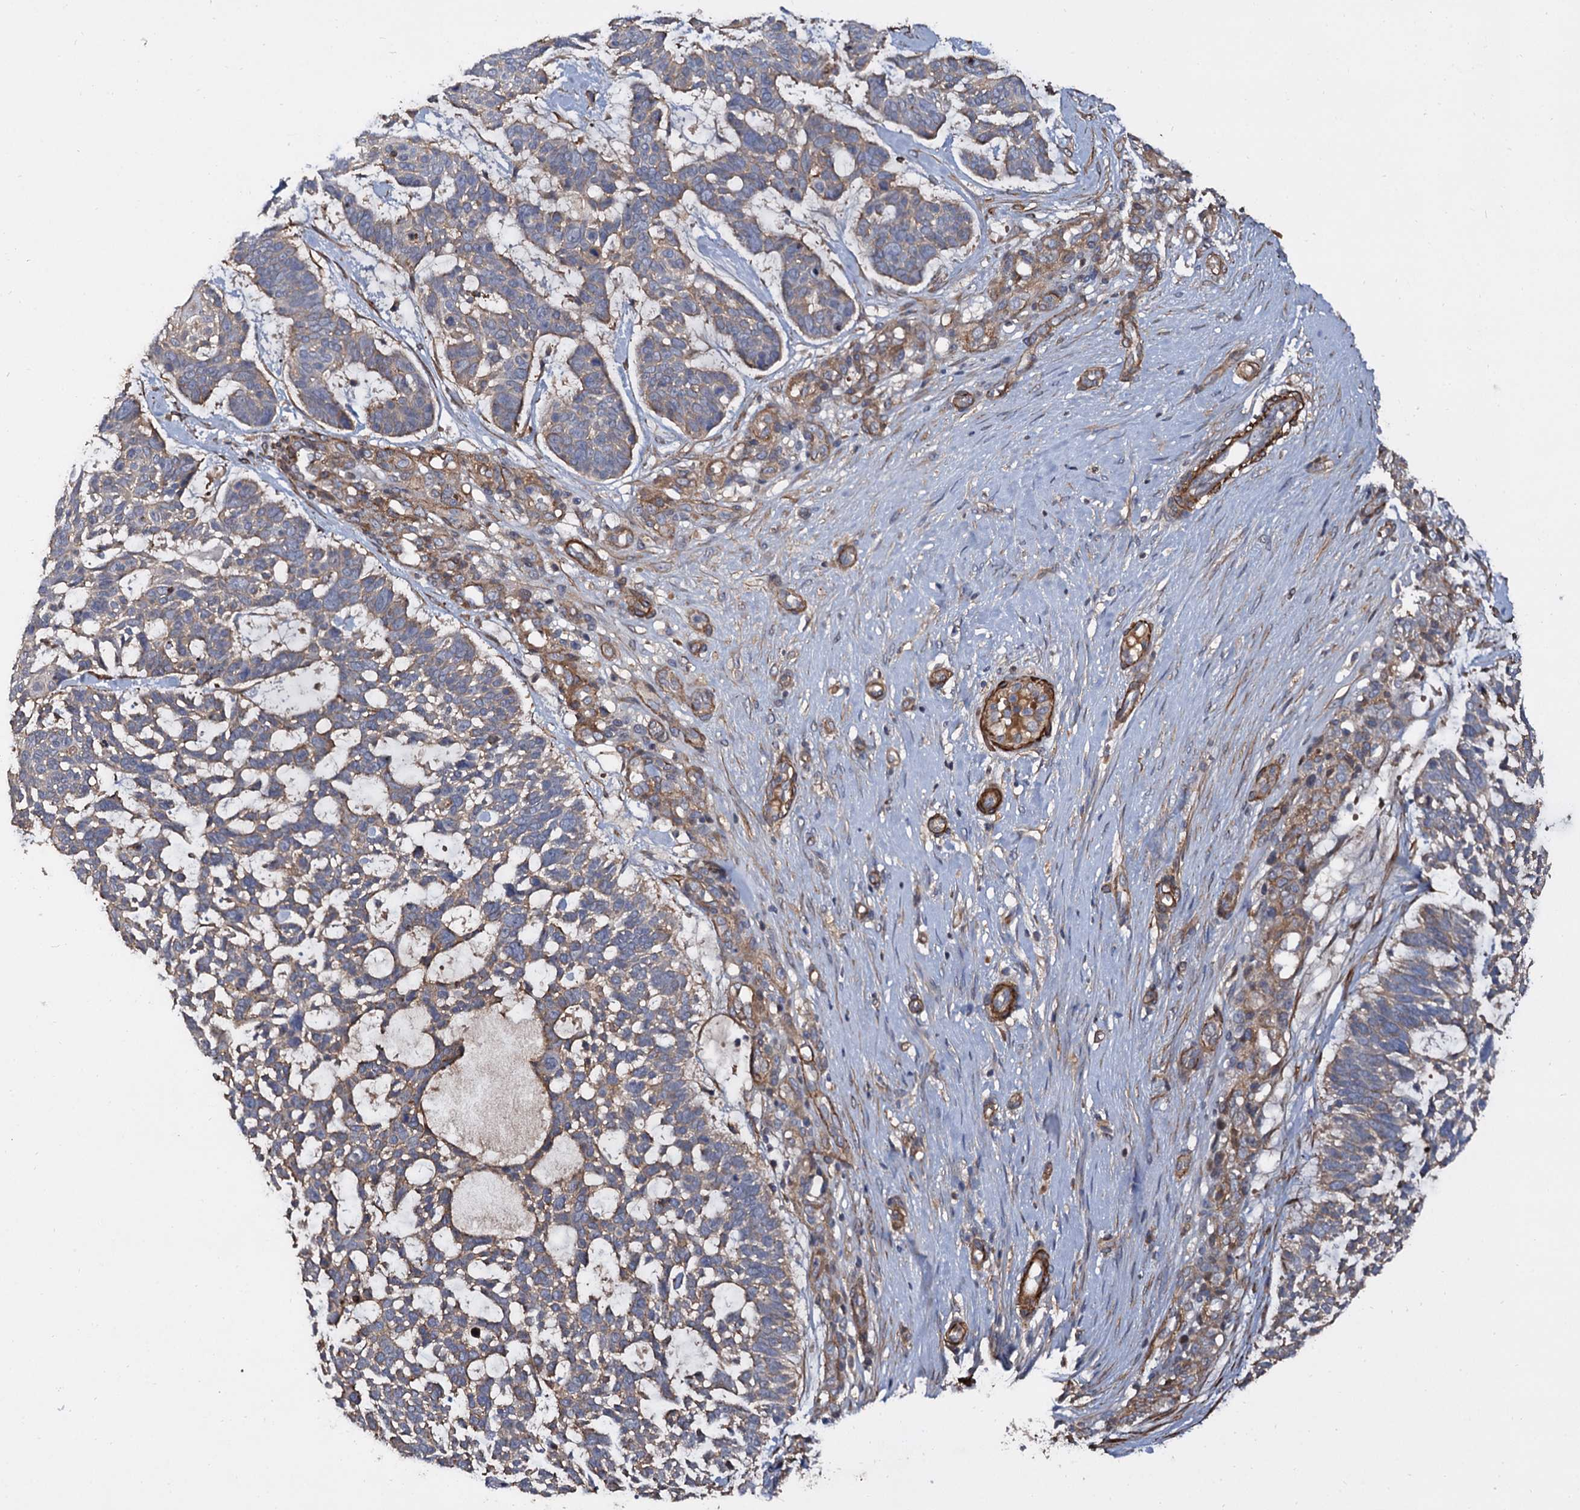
{"staining": {"intensity": "weak", "quantity": "25%-75%", "location": "cytoplasmic/membranous"}, "tissue": "skin cancer", "cell_type": "Tumor cells", "image_type": "cancer", "snomed": [{"axis": "morphology", "description": "Basal cell carcinoma"}, {"axis": "topography", "description": "Skin"}], "caption": "IHC histopathology image of human skin cancer (basal cell carcinoma) stained for a protein (brown), which exhibits low levels of weak cytoplasmic/membranous staining in approximately 25%-75% of tumor cells.", "gene": "ISM2", "patient": {"sex": "male", "age": 88}}